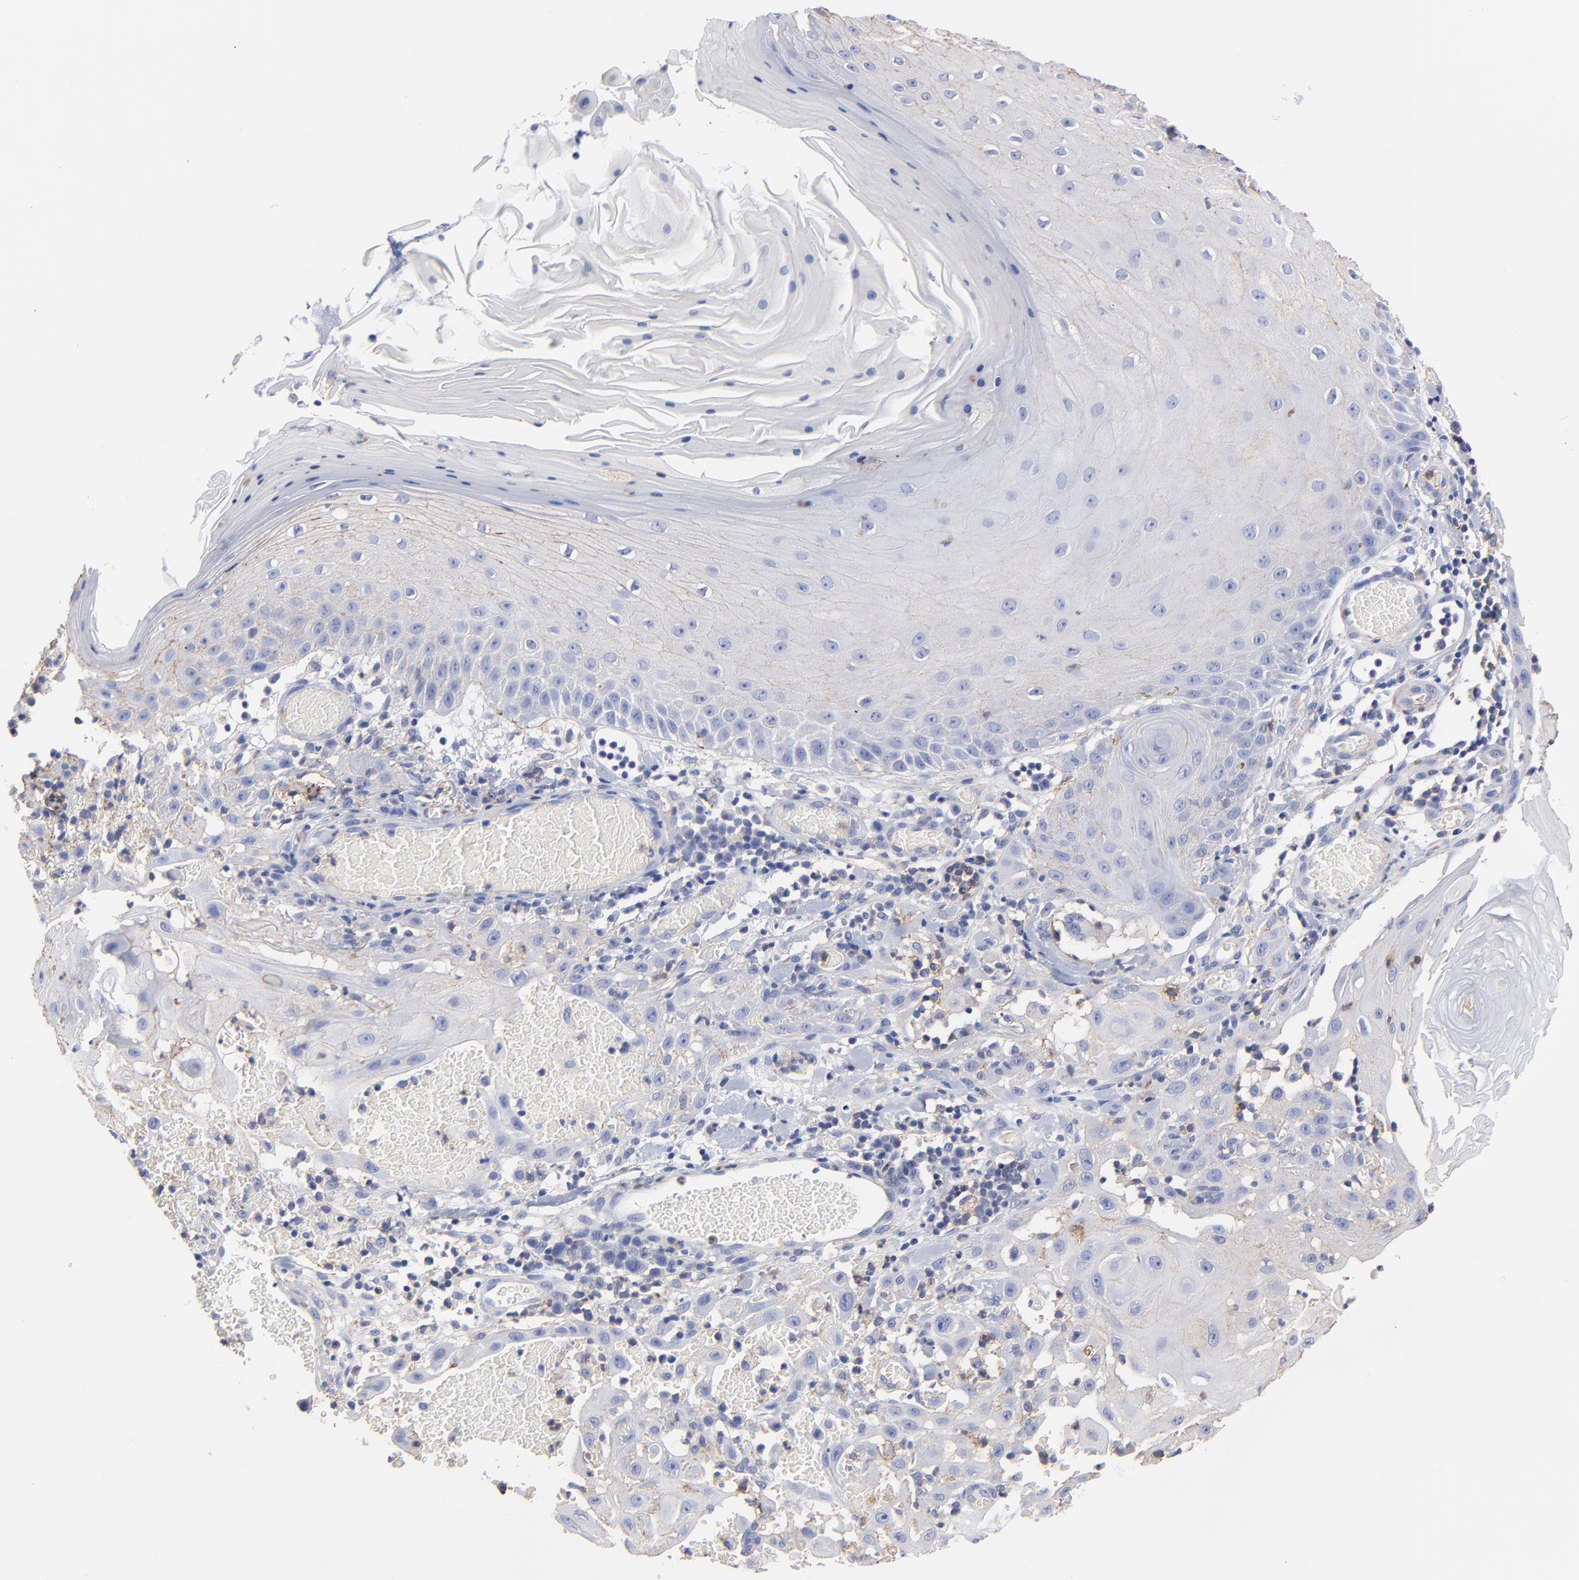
{"staining": {"intensity": "weak", "quantity": "<25%", "location": "cytoplasmic/membranous"}, "tissue": "skin cancer", "cell_type": "Tumor cells", "image_type": "cancer", "snomed": [{"axis": "morphology", "description": "Squamous cell carcinoma, NOS"}, {"axis": "topography", "description": "Skin"}], "caption": "Skin squamous cell carcinoma was stained to show a protein in brown. There is no significant positivity in tumor cells. (DAB (3,3'-diaminobenzidine) IHC visualized using brightfield microscopy, high magnification).", "gene": "ASL", "patient": {"sex": "male", "age": 24}}